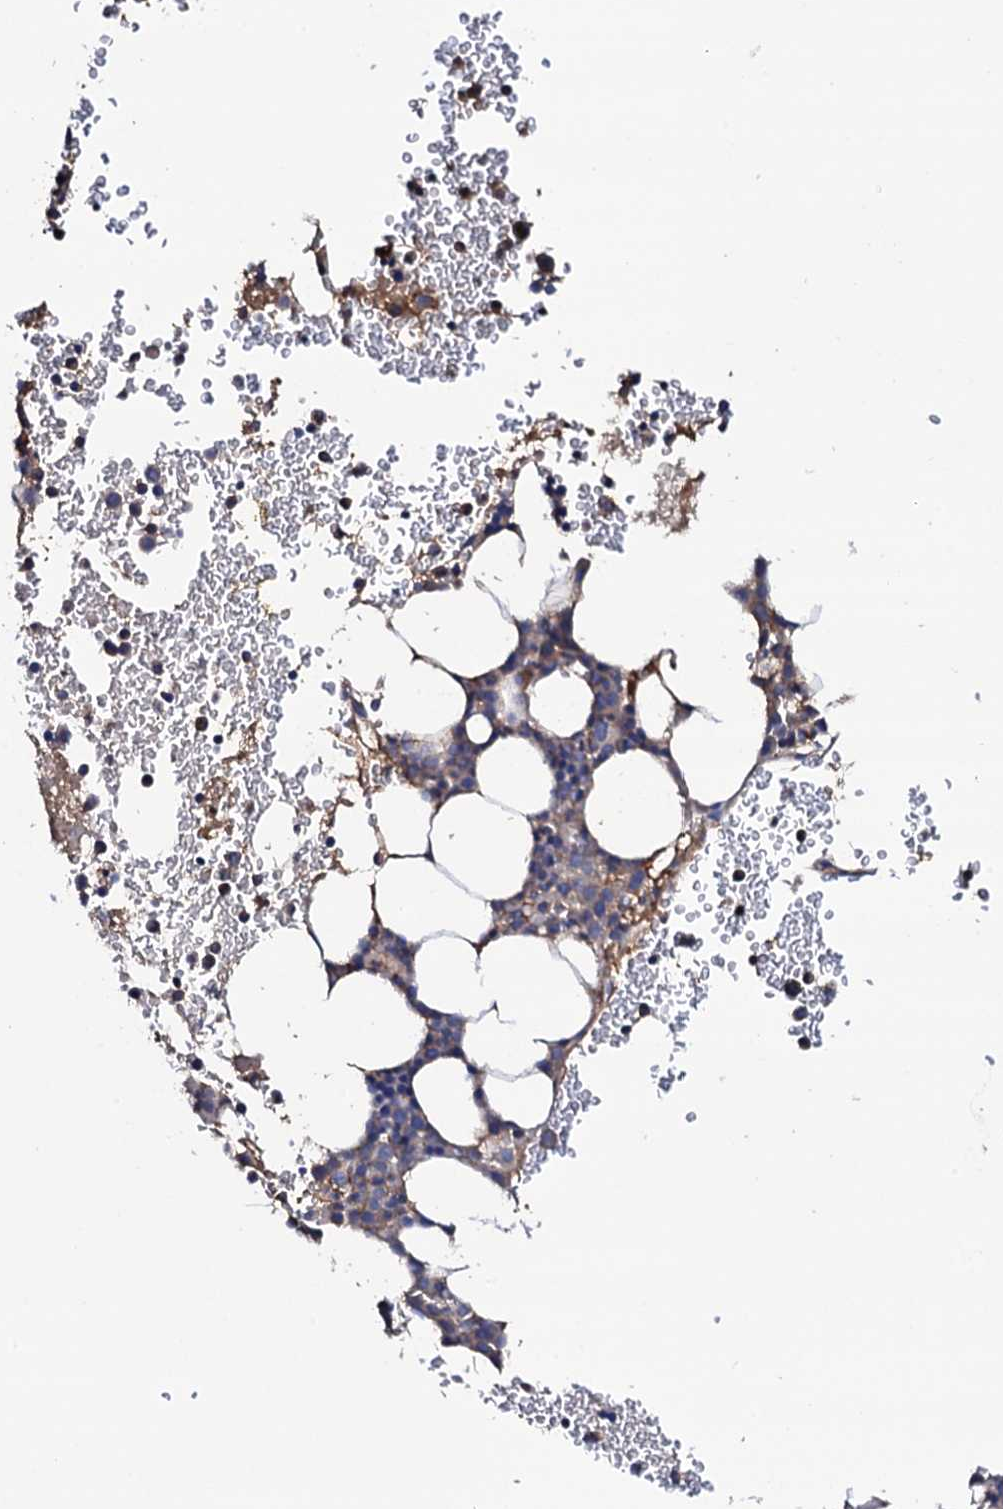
{"staining": {"intensity": "weak", "quantity": "<25%", "location": "cytoplasmic/membranous"}, "tissue": "bone marrow", "cell_type": "Hematopoietic cells", "image_type": "normal", "snomed": [{"axis": "morphology", "description": "Normal tissue, NOS"}, {"axis": "topography", "description": "Bone marrow"}], "caption": "High magnification brightfield microscopy of normal bone marrow stained with DAB (brown) and counterstained with hematoxylin (blue): hematopoietic cells show no significant expression. (DAB (3,3'-diaminobenzidine) immunohistochemistry, high magnification).", "gene": "TCAF2C", "patient": {"sex": "female", "age": 76}}